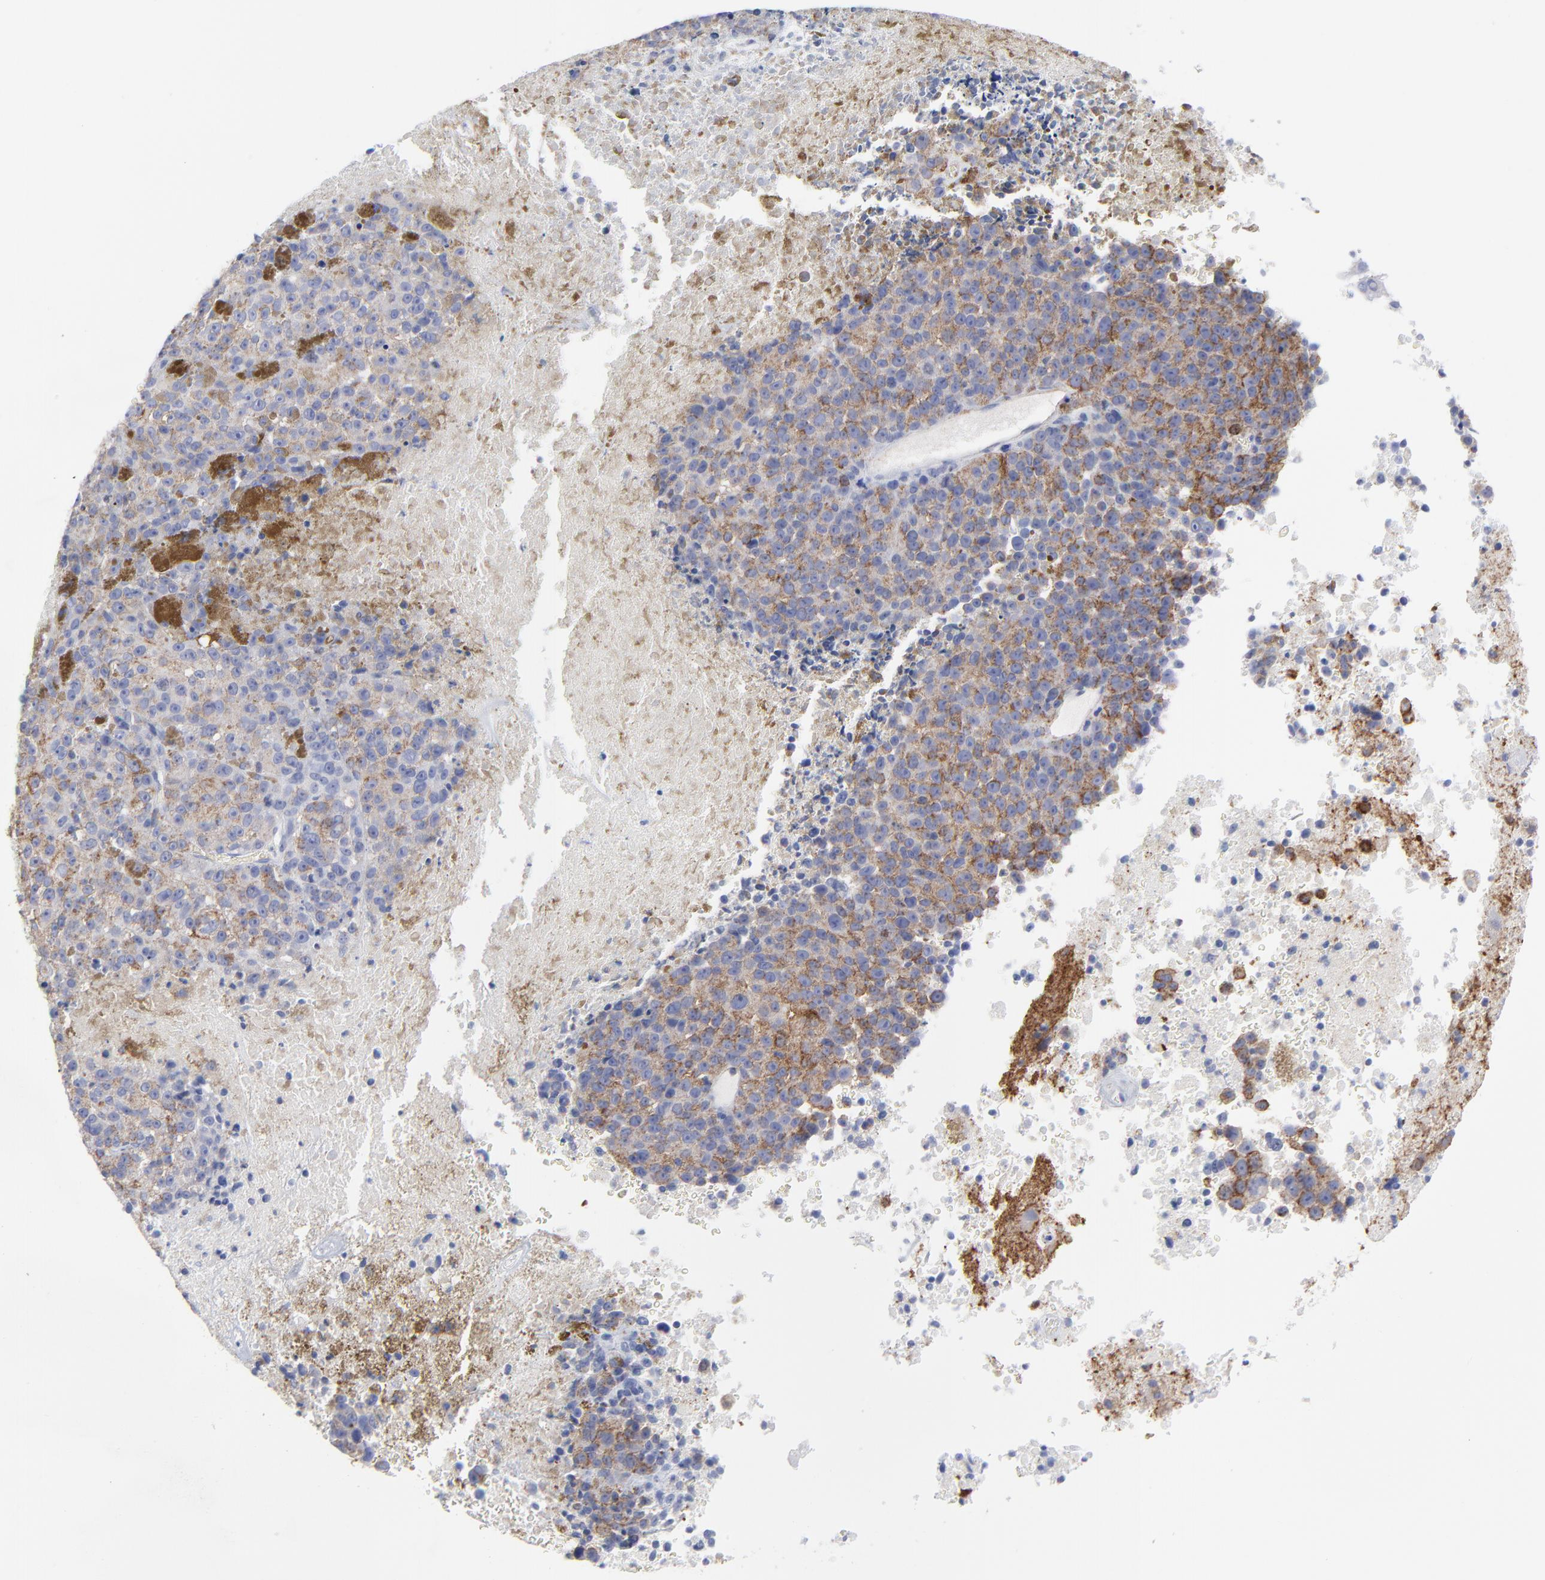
{"staining": {"intensity": "moderate", "quantity": ">75%", "location": "cytoplasmic/membranous"}, "tissue": "melanoma", "cell_type": "Tumor cells", "image_type": "cancer", "snomed": [{"axis": "morphology", "description": "Malignant melanoma, Metastatic site"}, {"axis": "topography", "description": "Cerebral cortex"}], "caption": "Protein expression analysis of melanoma displays moderate cytoplasmic/membranous expression in about >75% of tumor cells. The protein of interest is stained brown, and the nuclei are stained in blue (DAB IHC with brightfield microscopy, high magnification).", "gene": "CNTN3", "patient": {"sex": "female", "age": 52}}